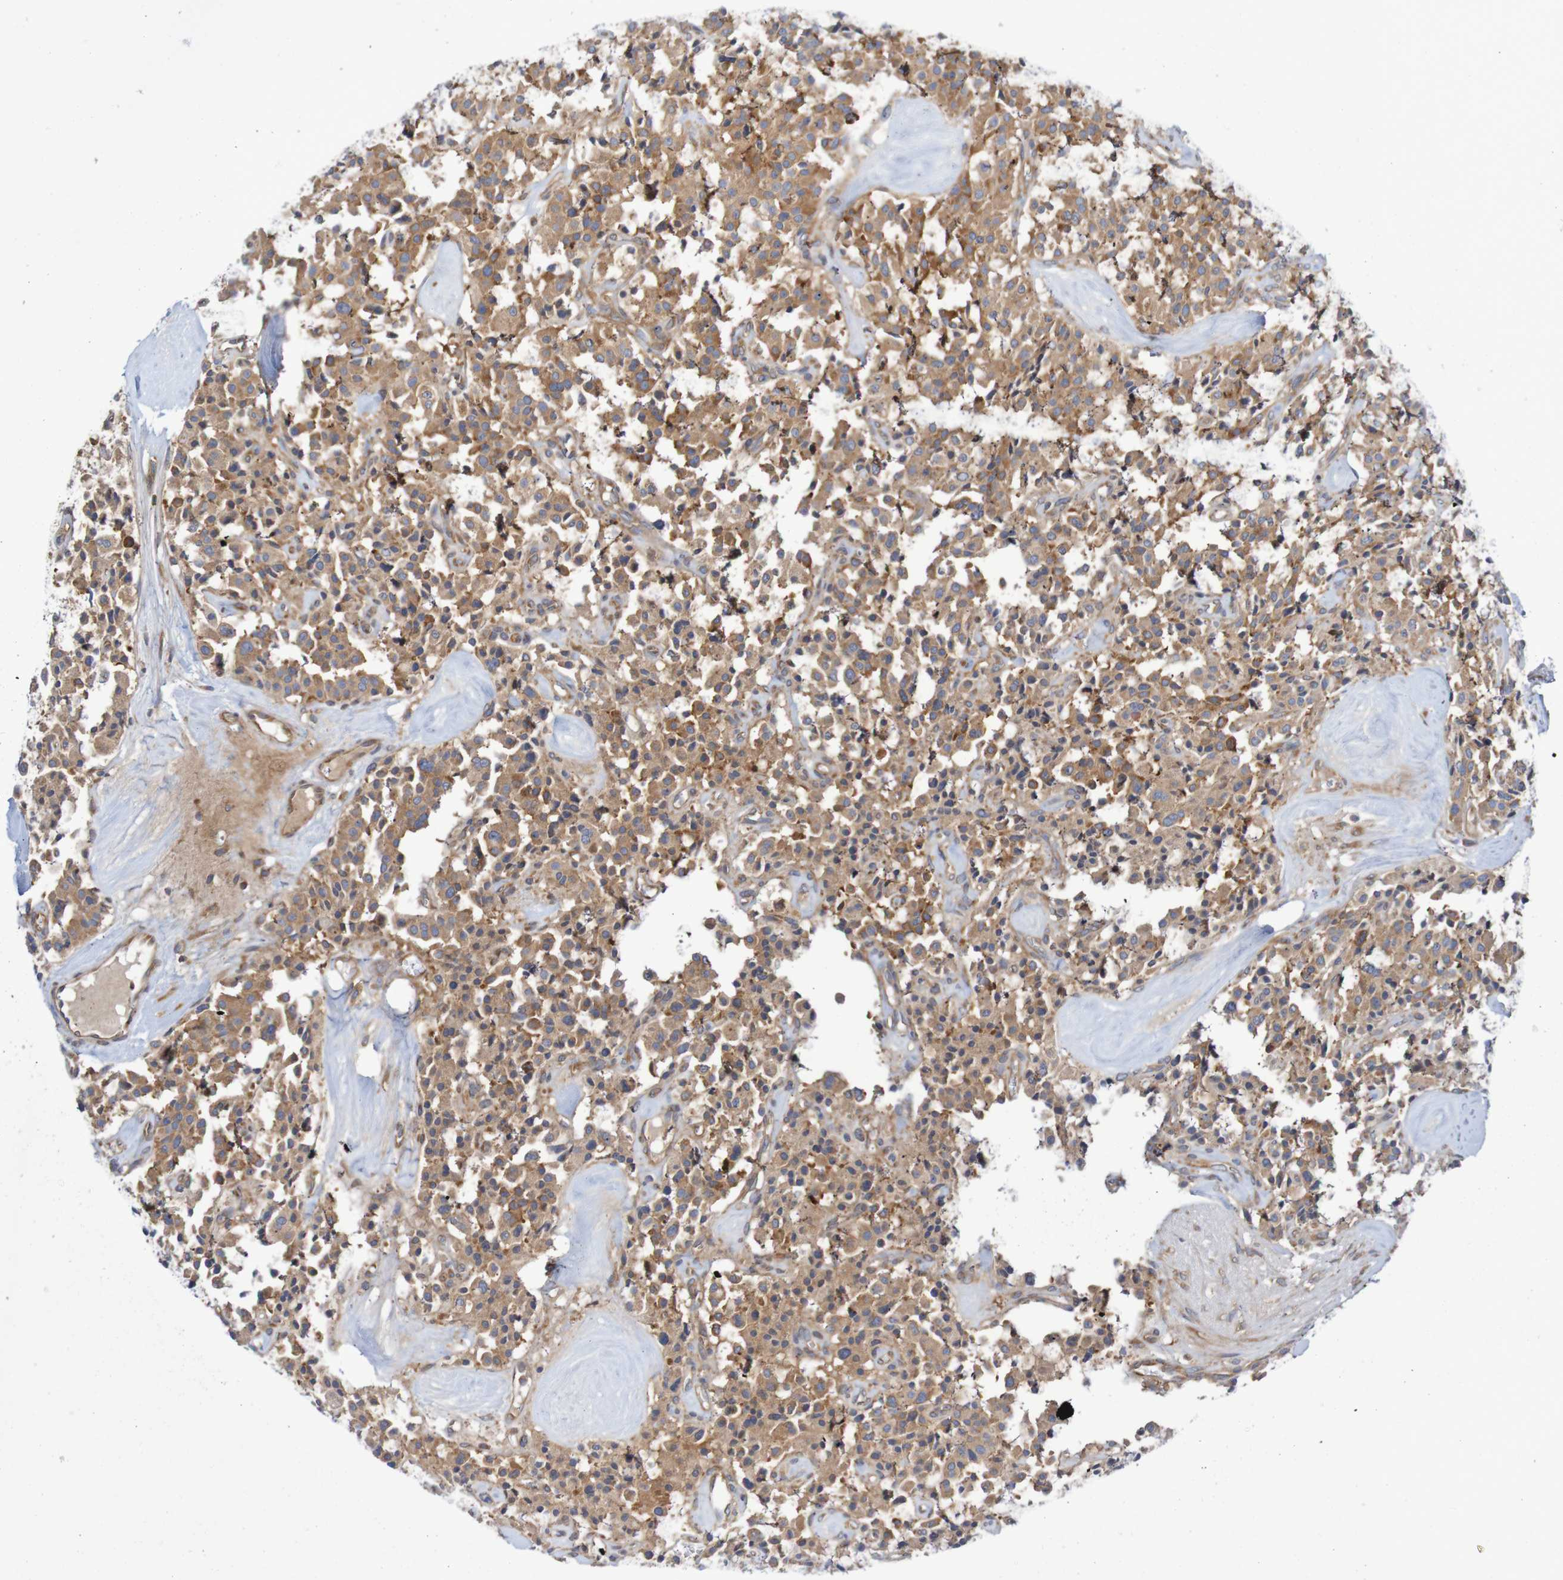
{"staining": {"intensity": "moderate", "quantity": ">75%", "location": "cytoplasmic/membranous"}, "tissue": "carcinoid", "cell_type": "Tumor cells", "image_type": "cancer", "snomed": [{"axis": "morphology", "description": "Carcinoid, malignant, NOS"}, {"axis": "topography", "description": "Lung"}], "caption": "The photomicrograph demonstrates a brown stain indicating the presence of a protein in the cytoplasmic/membranous of tumor cells in carcinoid.", "gene": "LRRC47", "patient": {"sex": "male", "age": 30}}